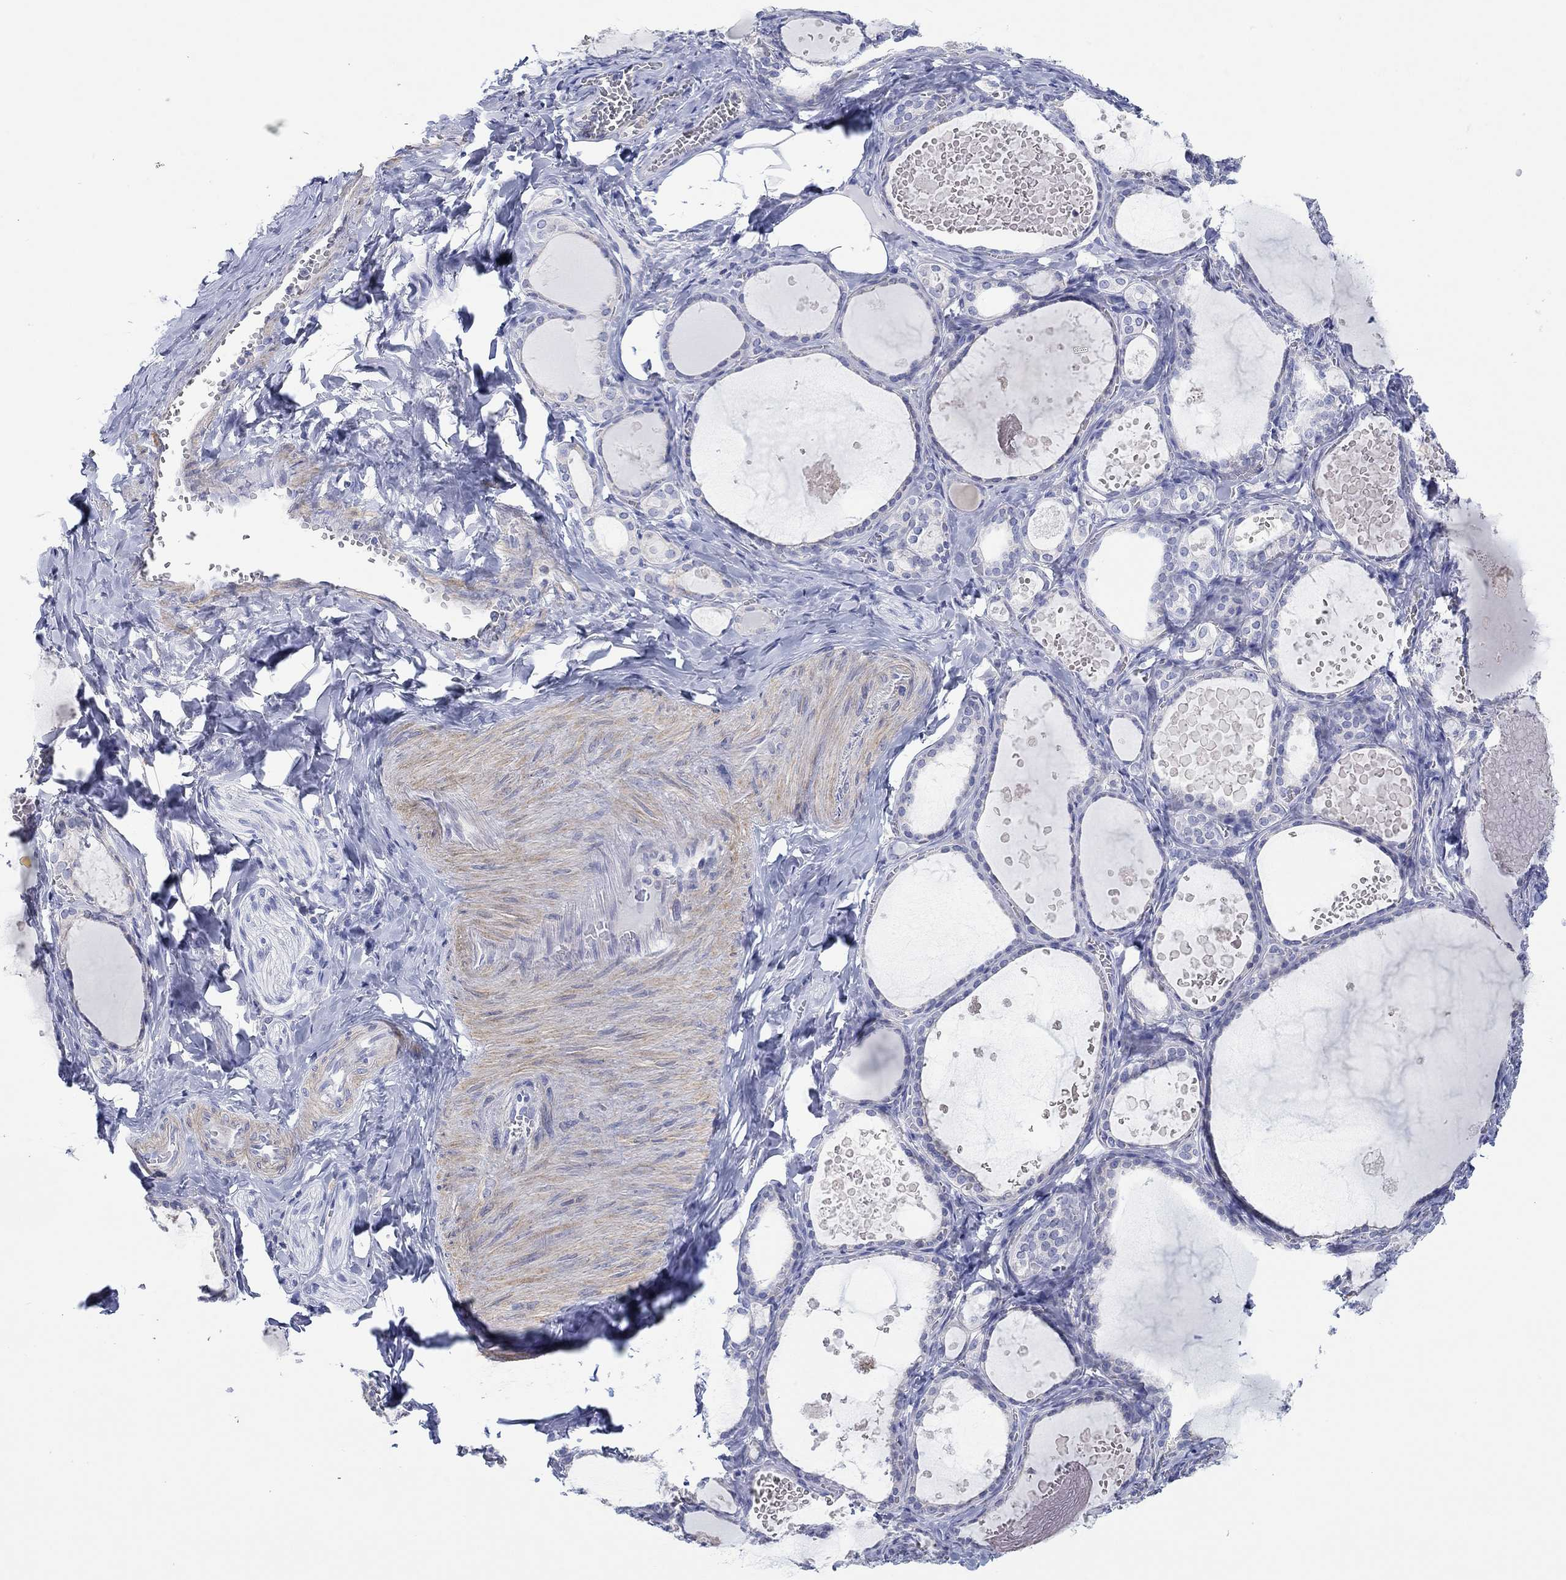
{"staining": {"intensity": "negative", "quantity": "none", "location": "none"}, "tissue": "thyroid gland", "cell_type": "Glandular cells", "image_type": "normal", "snomed": [{"axis": "morphology", "description": "Normal tissue, NOS"}, {"axis": "topography", "description": "Thyroid gland"}], "caption": "A high-resolution micrograph shows IHC staining of unremarkable thyroid gland, which reveals no significant staining in glandular cells.", "gene": "PPIL6", "patient": {"sex": "female", "age": 56}}